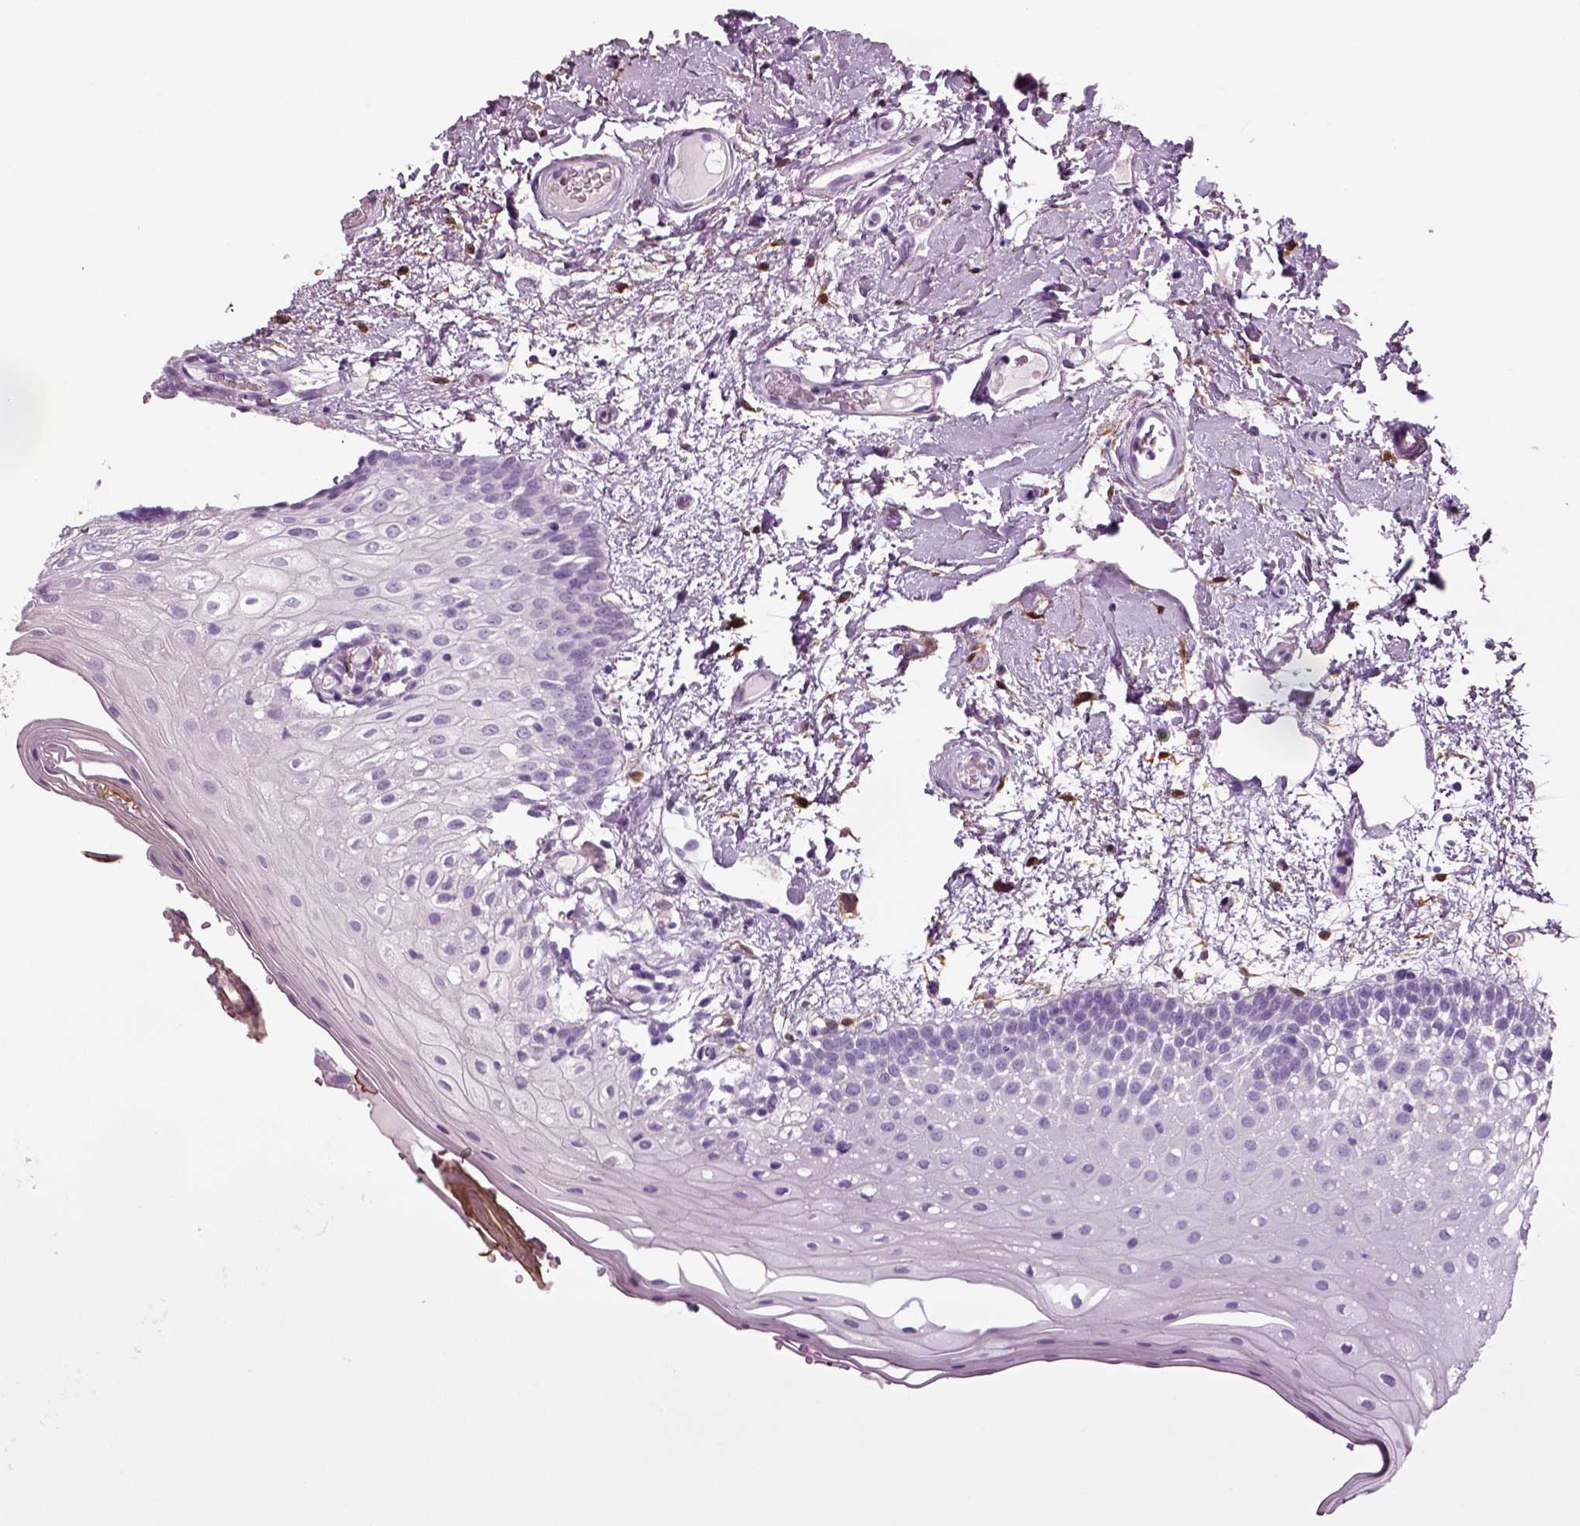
{"staining": {"intensity": "weak", "quantity": "<25%", "location": "cytoplasmic/membranous"}, "tissue": "oral mucosa", "cell_type": "Squamous epithelial cells", "image_type": "normal", "snomed": [{"axis": "morphology", "description": "Normal tissue, NOS"}, {"axis": "morphology", "description": "Squamous cell carcinoma, NOS"}, {"axis": "topography", "description": "Oral tissue"}, {"axis": "topography", "description": "Head-Neck"}], "caption": "Histopathology image shows no protein staining in squamous epithelial cells of unremarkable oral mucosa.", "gene": "CRABP1", "patient": {"sex": "male", "age": 69}}